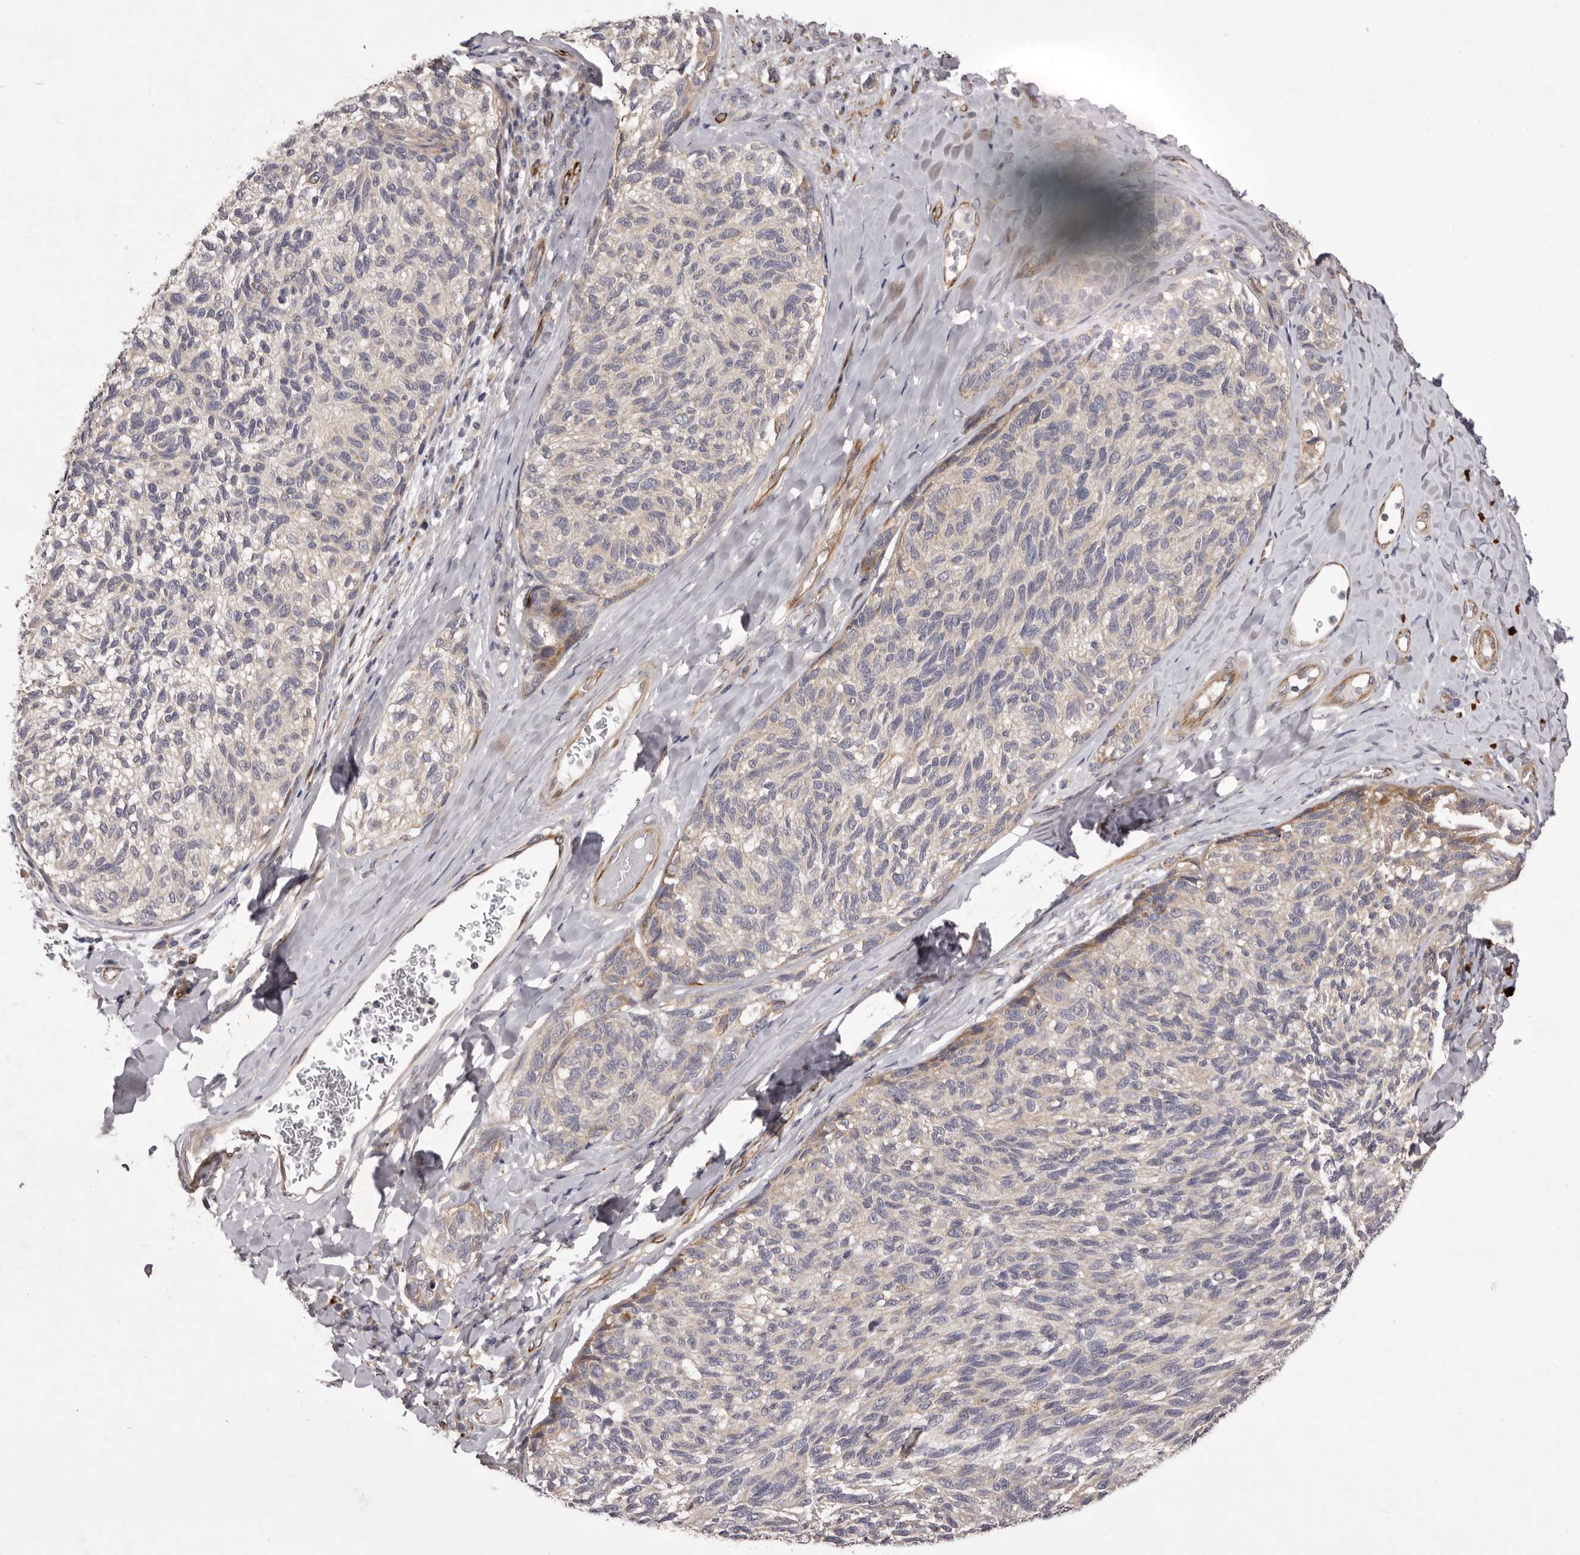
{"staining": {"intensity": "negative", "quantity": "none", "location": "none"}, "tissue": "melanoma", "cell_type": "Tumor cells", "image_type": "cancer", "snomed": [{"axis": "morphology", "description": "Malignant melanoma, NOS"}, {"axis": "topography", "description": "Skin"}], "caption": "Malignant melanoma was stained to show a protein in brown. There is no significant expression in tumor cells. (IHC, brightfield microscopy, high magnification).", "gene": "PNRC1", "patient": {"sex": "female", "age": 73}}